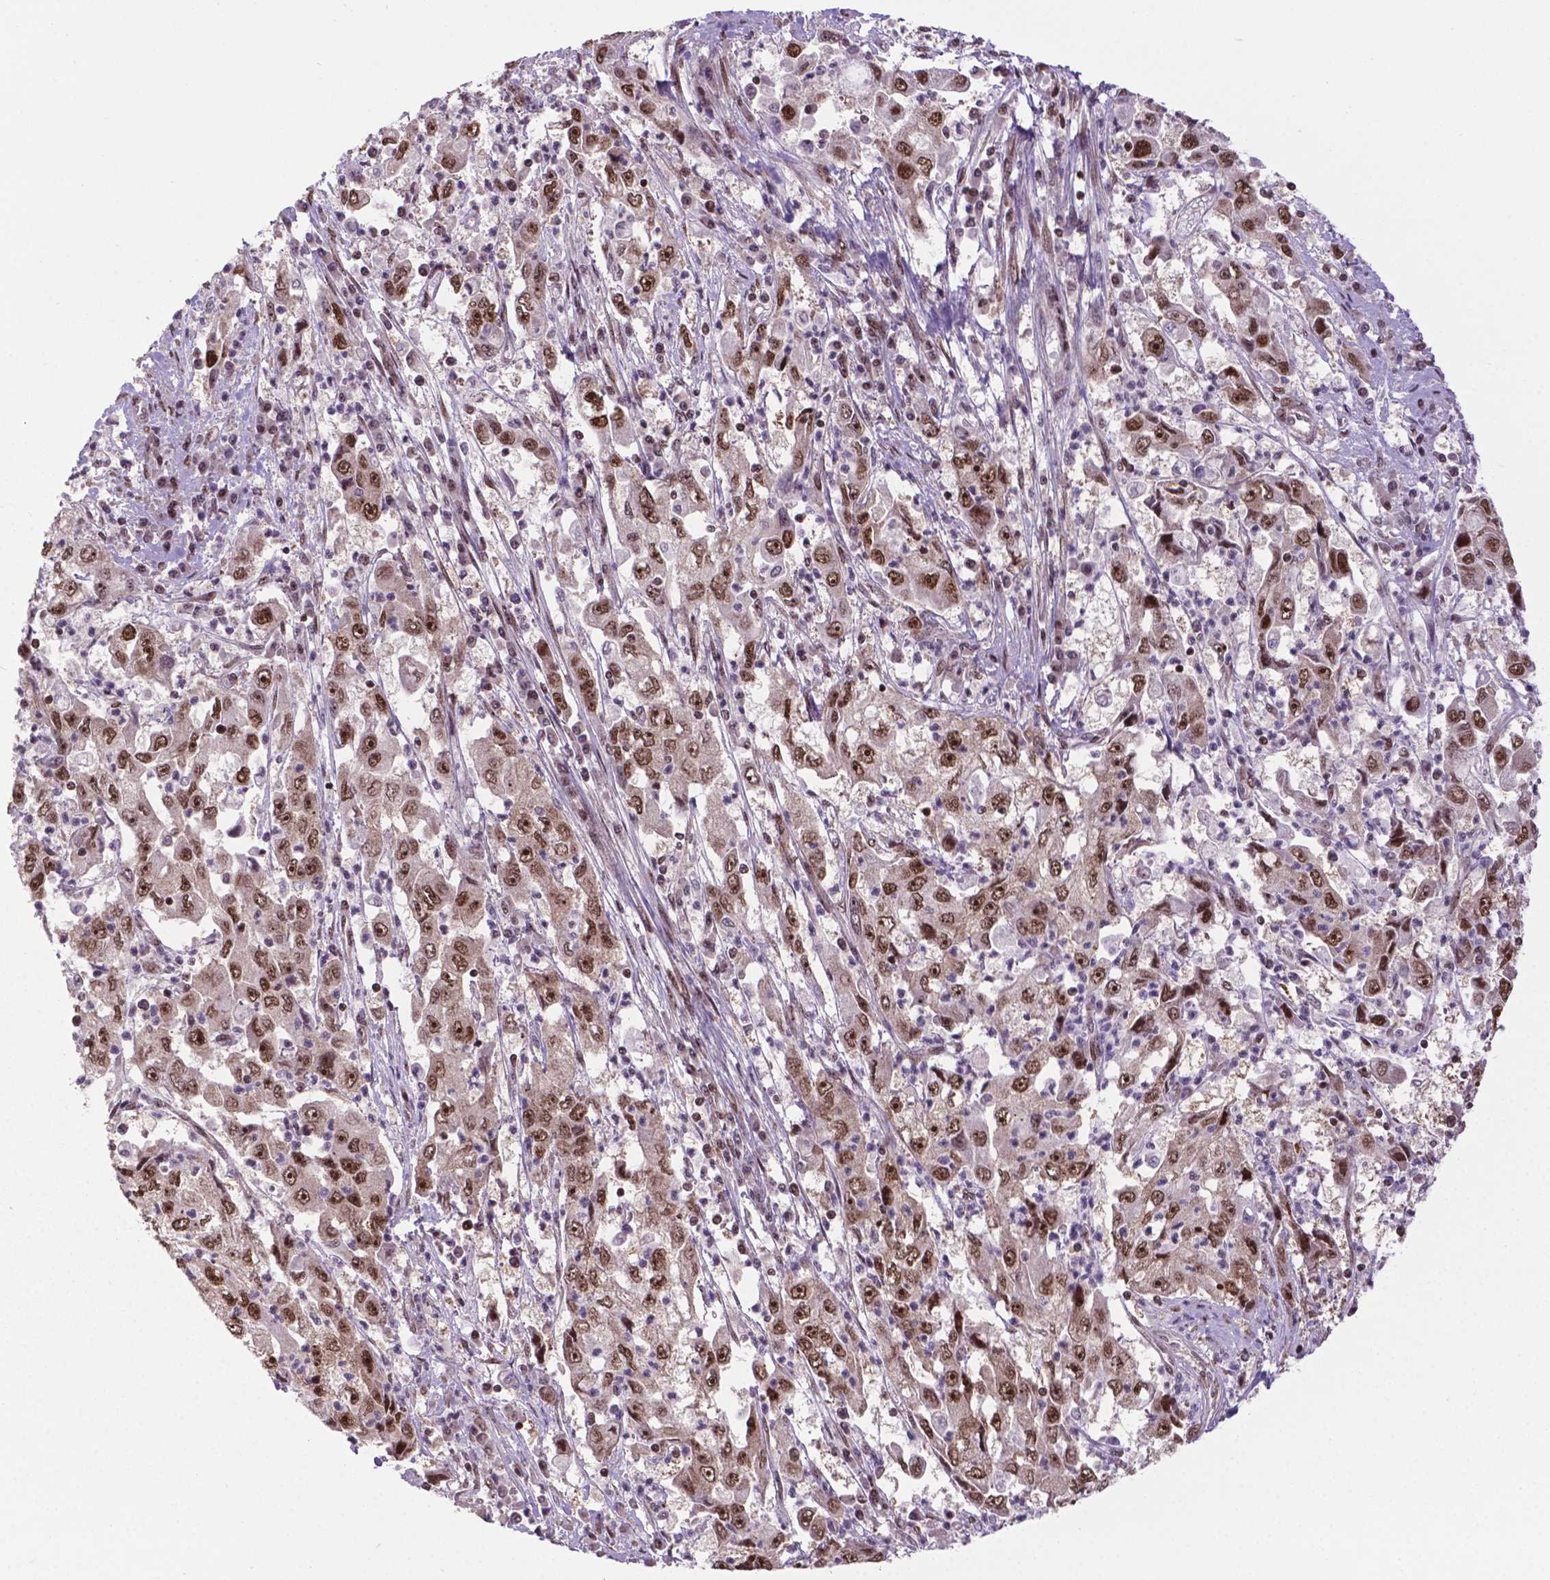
{"staining": {"intensity": "strong", "quantity": ">75%", "location": "nuclear"}, "tissue": "cervical cancer", "cell_type": "Tumor cells", "image_type": "cancer", "snomed": [{"axis": "morphology", "description": "Squamous cell carcinoma, NOS"}, {"axis": "topography", "description": "Cervix"}], "caption": "The photomicrograph shows staining of cervical squamous cell carcinoma, revealing strong nuclear protein positivity (brown color) within tumor cells.", "gene": "CSNK2A1", "patient": {"sex": "female", "age": 36}}